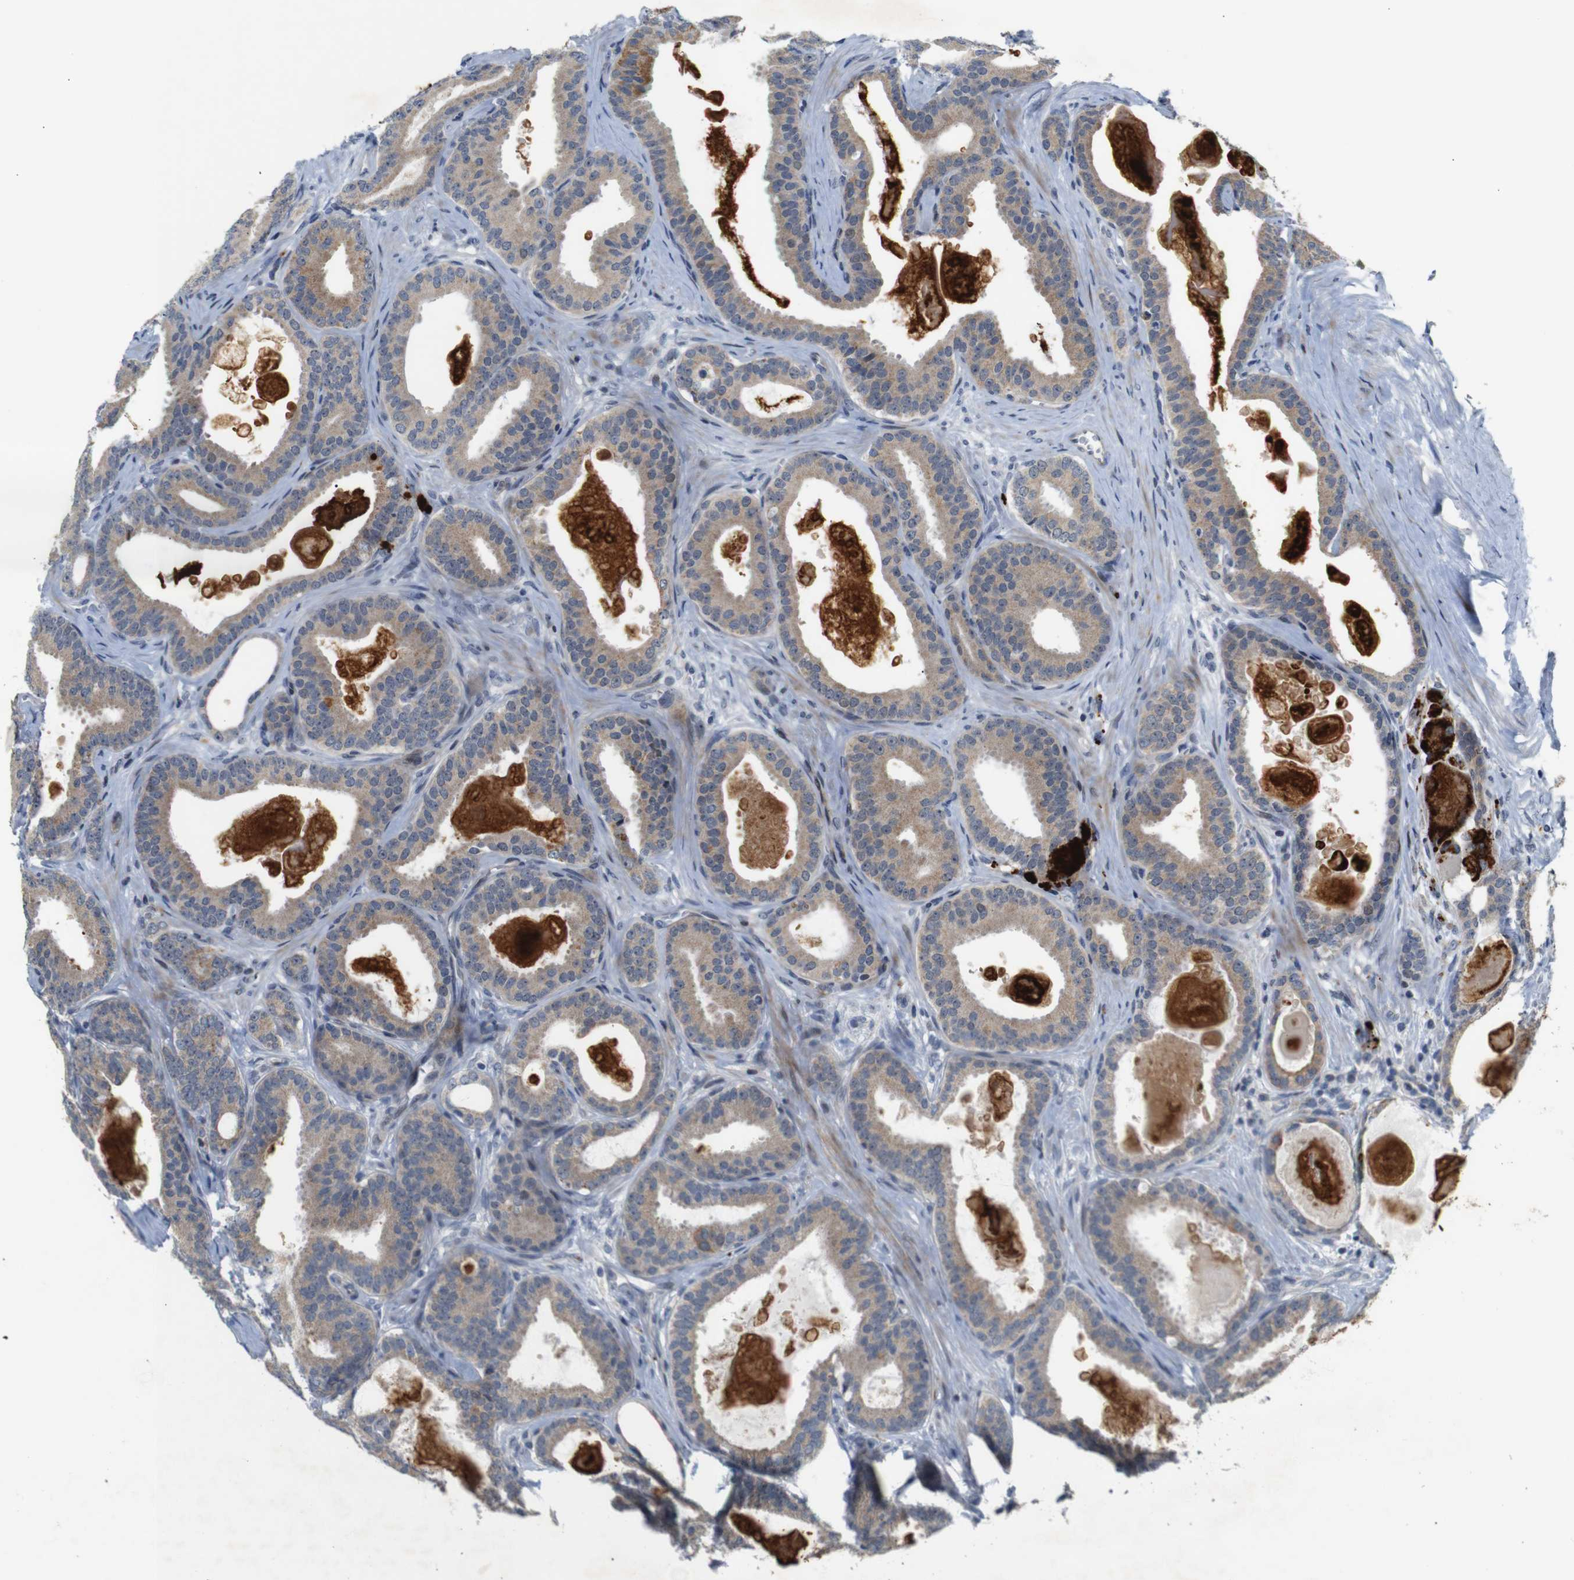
{"staining": {"intensity": "weak", "quantity": ">75%", "location": "cytoplasmic/membranous"}, "tissue": "prostate cancer", "cell_type": "Tumor cells", "image_type": "cancer", "snomed": [{"axis": "morphology", "description": "Adenocarcinoma, High grade"}, {"axis": "topography", "description": "Prostate"}], "caption": "High-power microscopy captured an IHC image of prostate cancer, revealing weak cytoplasmic/membranous positivity in approximately >75% of tumor cells. (brown staining indicates protein expression, while blue staining denotes nuclei).", "gene": "ATP7B", "patient": {"sex": "male", "age": 60}}